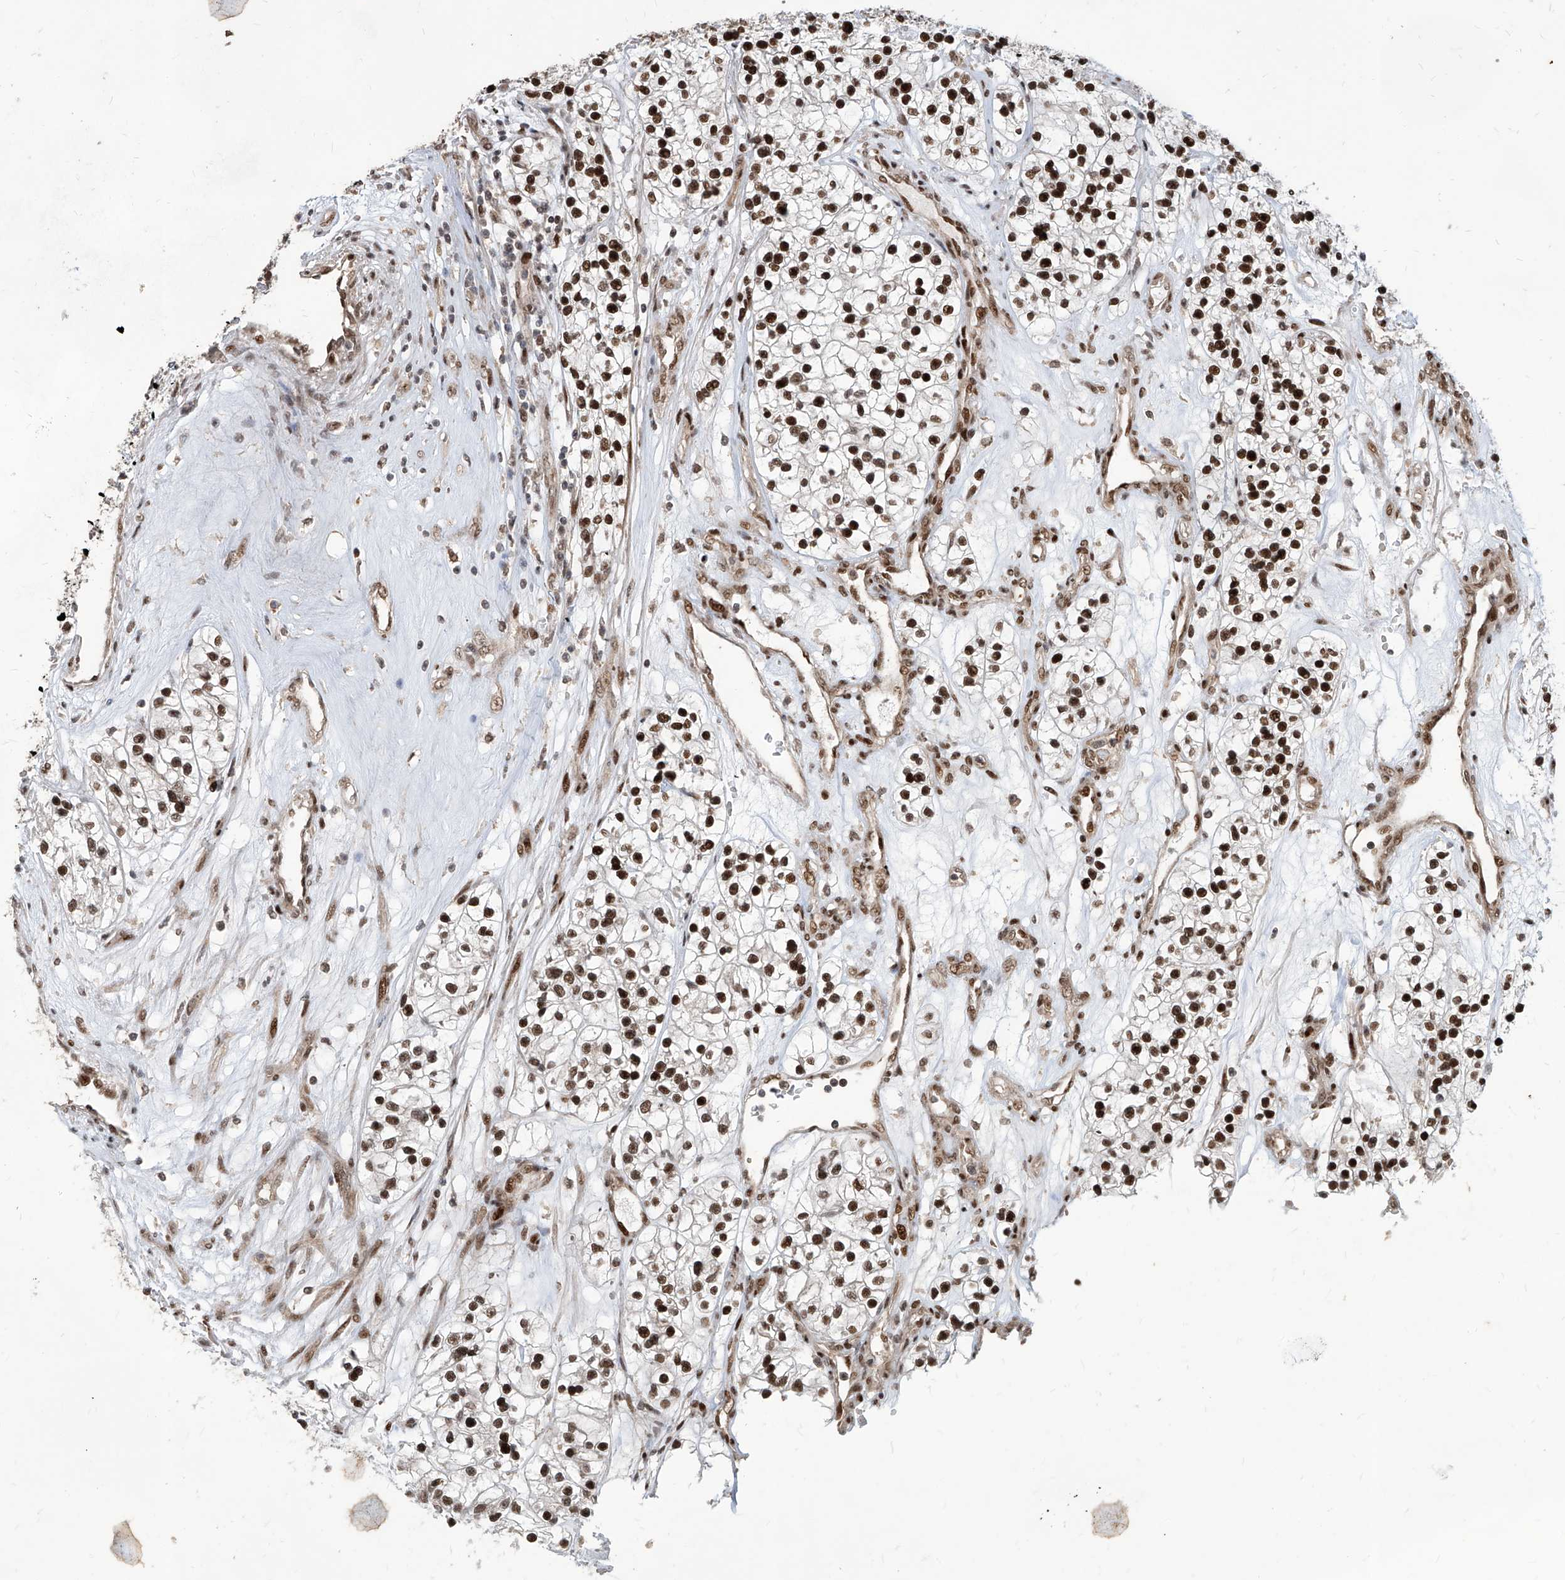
{"staining": {"intensity": "strong", "quantity": ">75%", "location": "nuclear"}, "tissue": "renal cancer", "cell_type": "Tumor cells", "image_type": "cancer", "snomed": [{"axis": "morphology", "description": "Adenocarcinoma, NOS"}, {"axis": "topography", "description": "Kidney"}], "caption": "A photomicrograph of renal adenocarcinoma stained for a protein demonstrates strong nuclear brown staining in tumor cells.", "gene": "IRF2", "patient": {"sex": "female", "age": 57}}